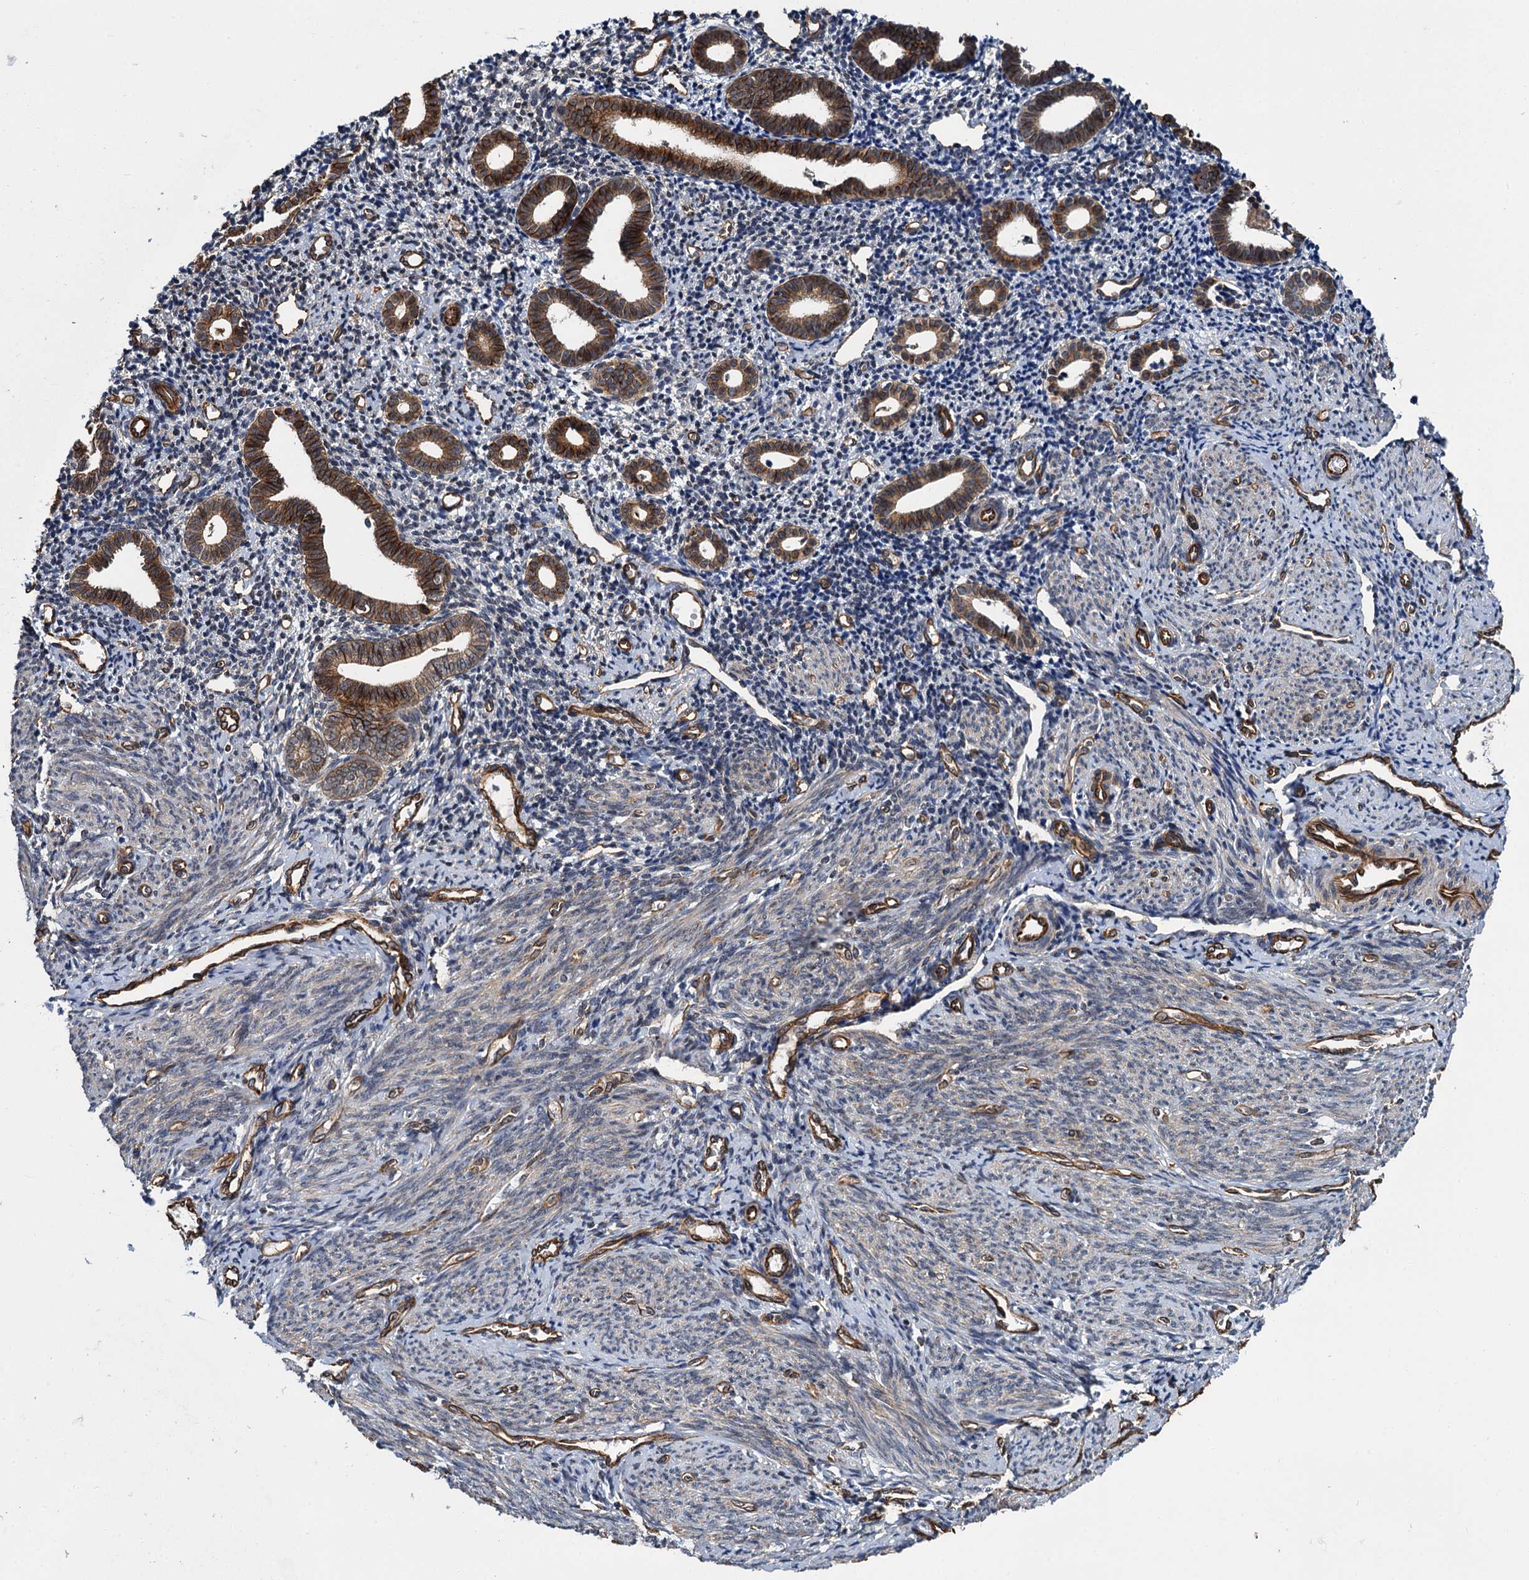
{"staining": {"intensity": "negative", "quantity": "none", "location": "none"}, "tissue": "endometrium", "cell_type": "Cells in endometrial stroma", "image_type": "normal", "snomed": [{"axis": "morphology", "description": "Normal tissue, NOS"}, {"axis": "topography", "description": "Endometrium"}], "caption": "A high-resolution image shows IHC staining of normal endometrium, which shows no significant expression in cells in endometrial stroma.", "gene": "ZFYVE19", "patient": {"sex": "female", "age": 56}}